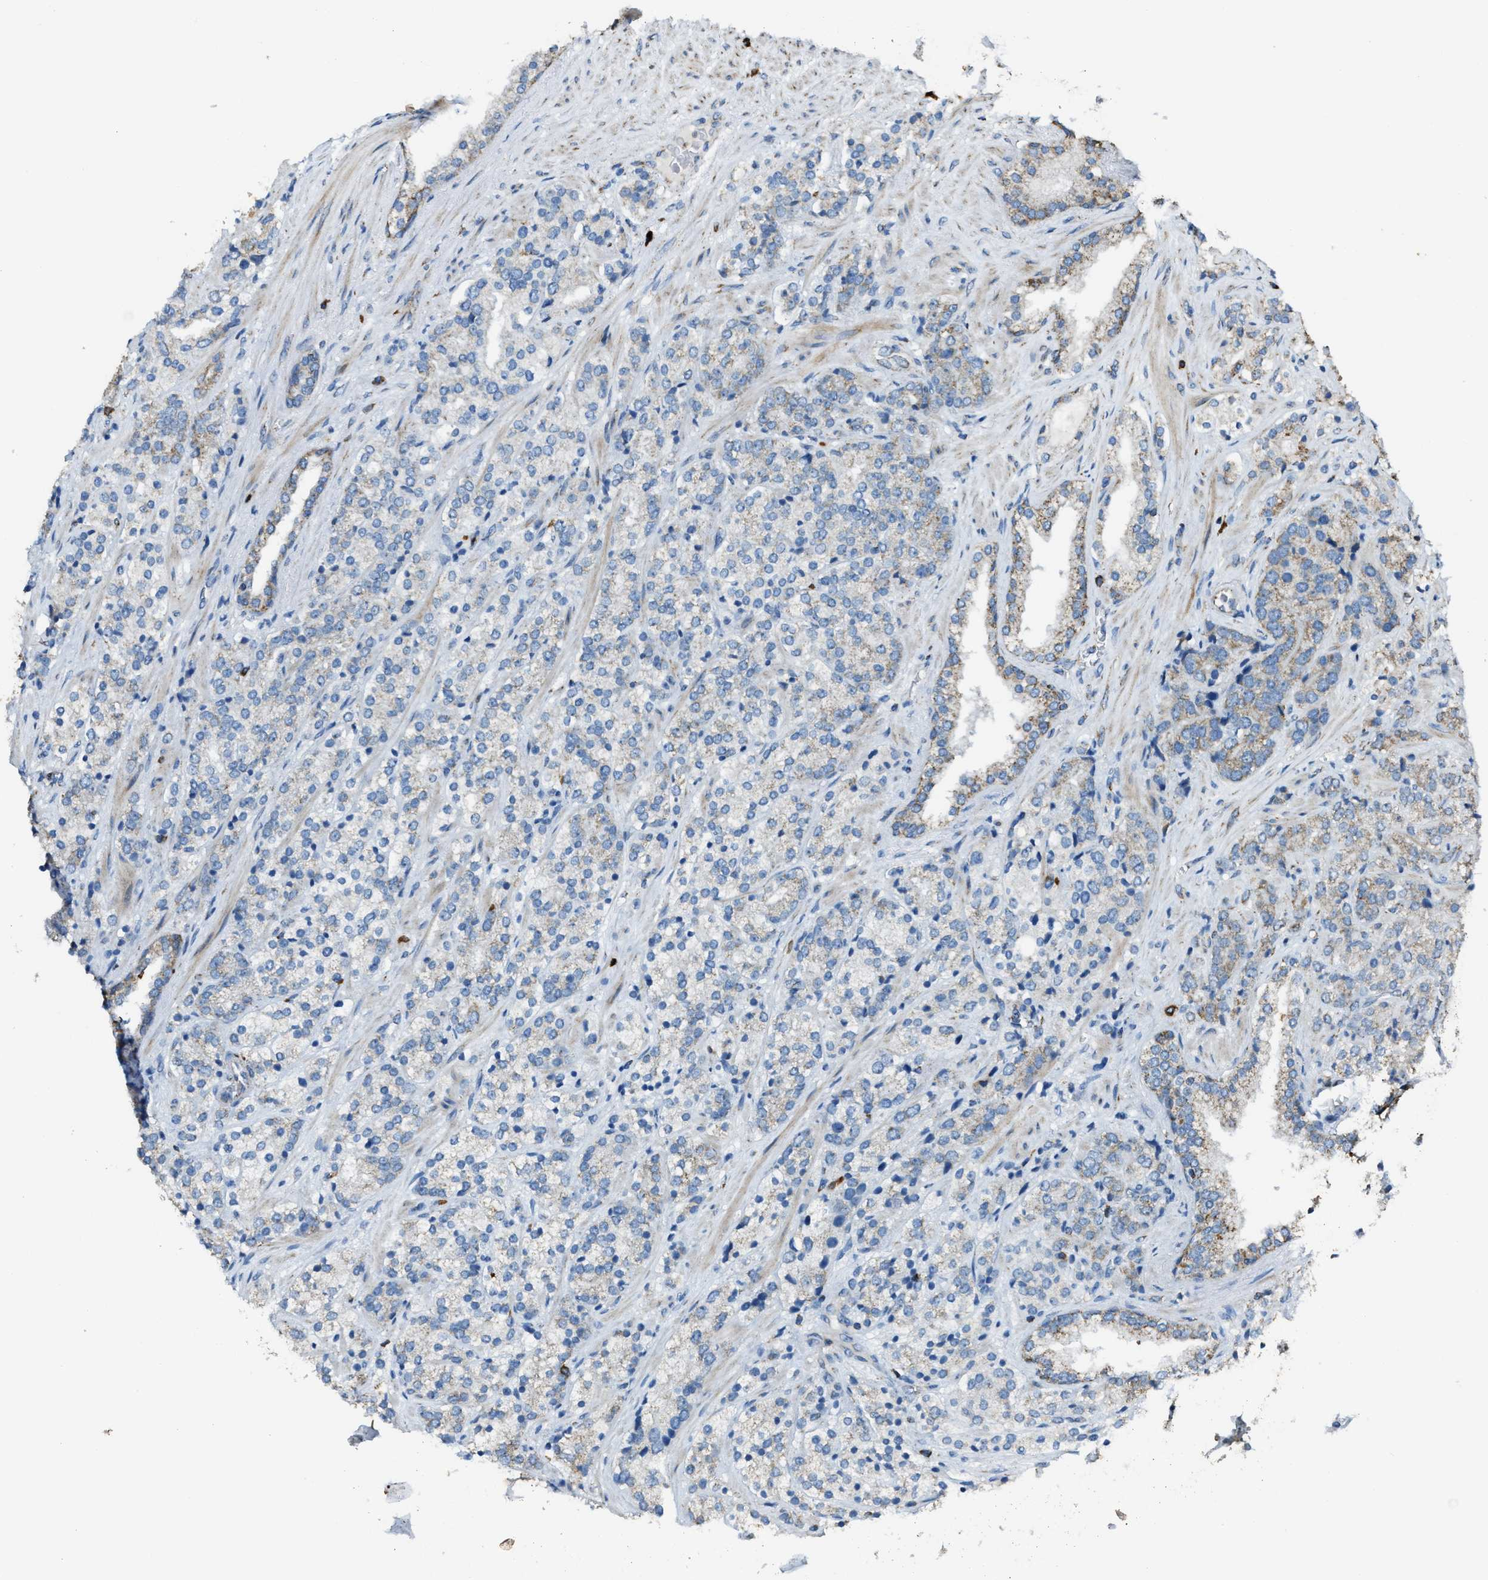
{"staining": {"intensity": "weak", "quantity": "<25%", "location": "cytoplasmic/membranous"}, "tissue": "prostate cancer", "cell_type": "Tumor cells", "image_type": "cancer", "snomed": [{"axis": "morphology", "description": "Adenocarcinoma, High grade"}, {"axis": "topography", "description": "Prostate"}], "caption": "IHC of human prostate cancer (high-grade adenocarcinoma) demonstrates no staining in tumor cells. The staining was performed using DAB (3,3'-diaminobenzidine) to visualize the protein expression in brown, while the nuclei were stained in blue with hematoxylin (Magnification: 20x).", "gene": "SLC25A11", "patient": {"sex": "male", "age": 71}}